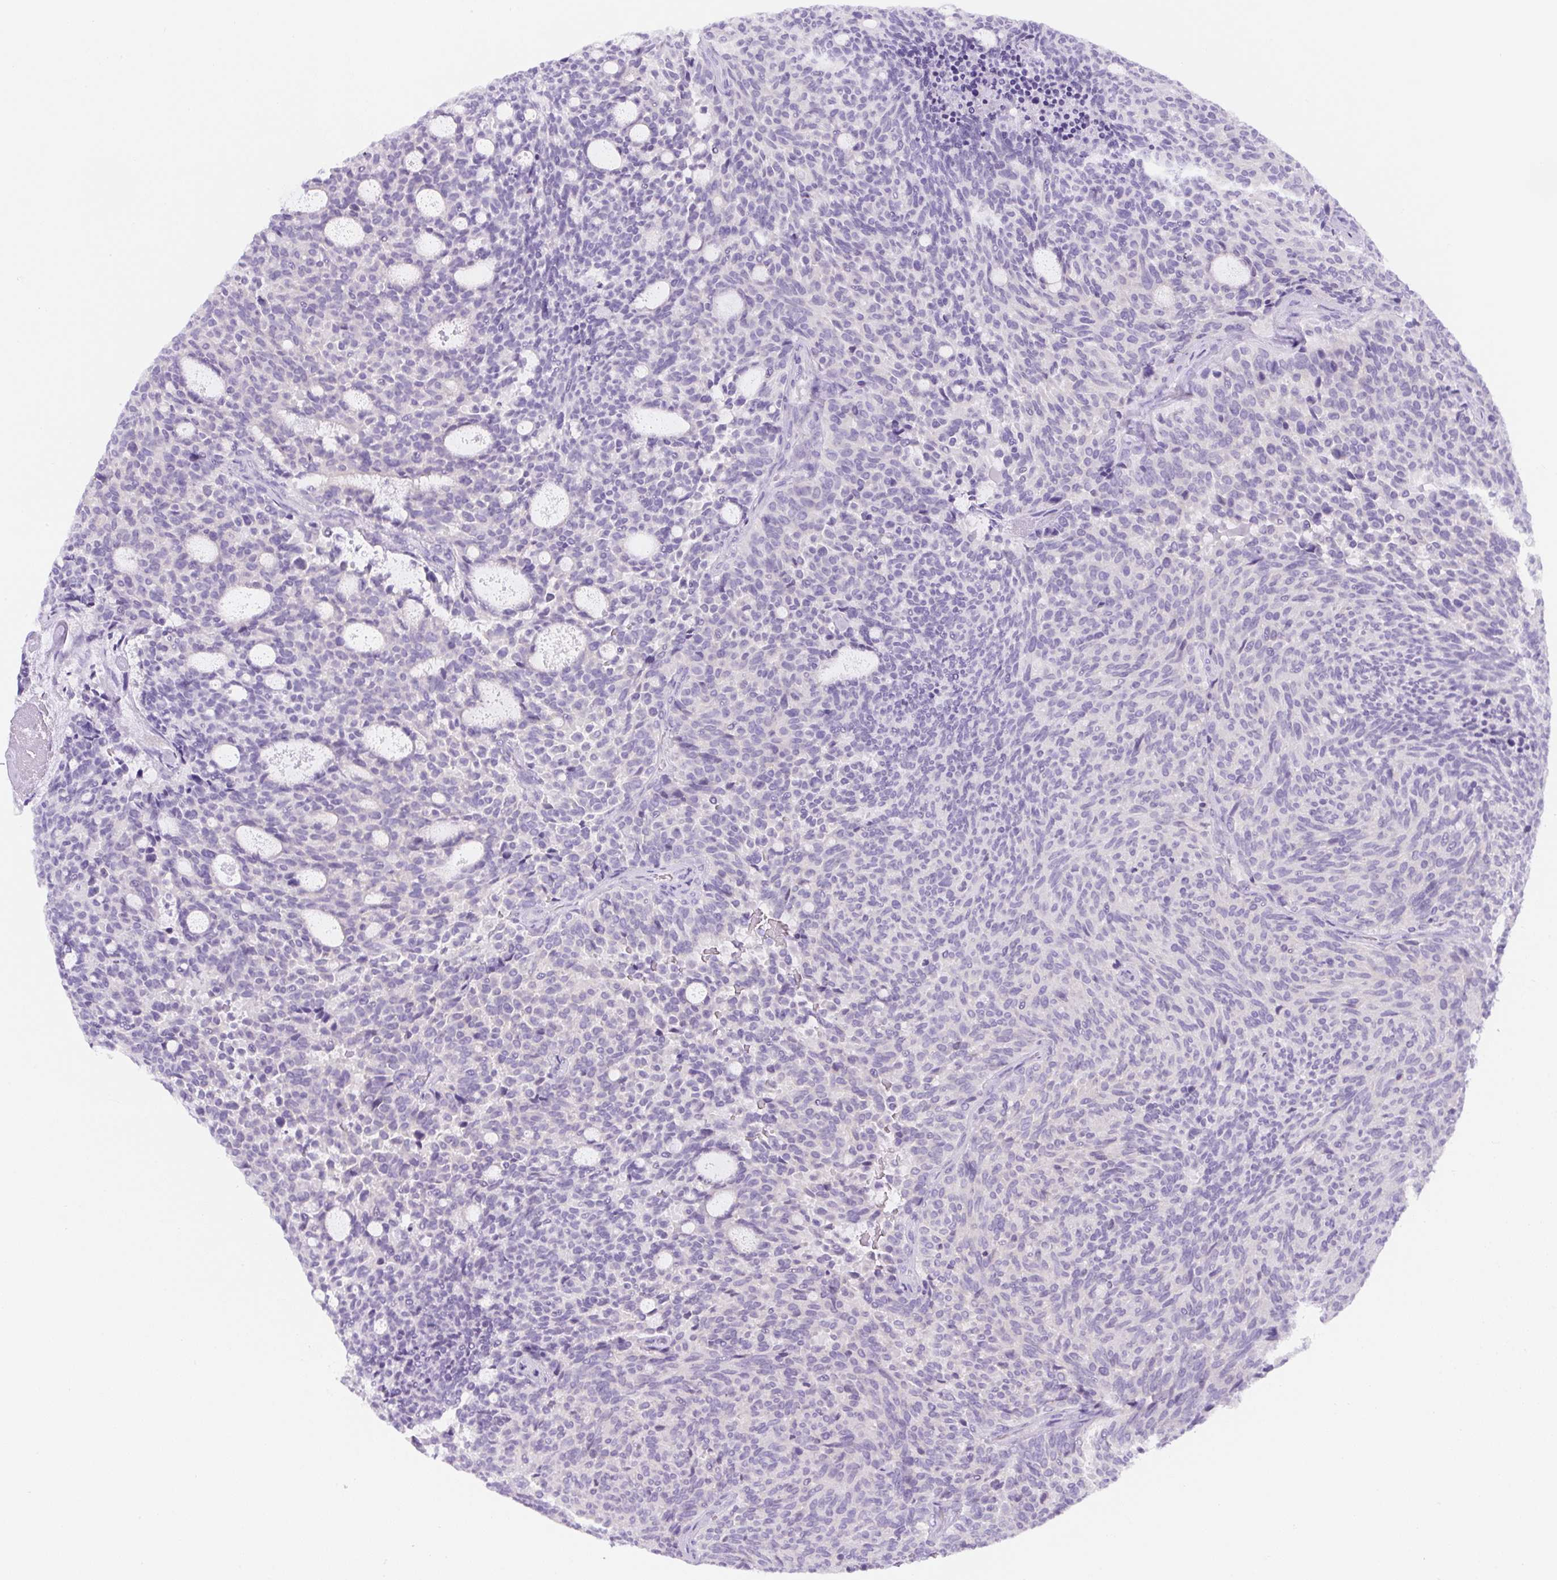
{"staining": {"intensity": "negative", "quantity": "none", "location": "none"}, "tissue": "carcinoid", "cell_type": "Tumor cells", "image_type": "cancer", "snomed": [{"axis": "morphology", "description": "Carcinoid, malignant, NOS"}, {"axis": "topography", "description": "Pancreas"}], "caption": "Tumor cells show no significant protein expression in carcinoid.", "gene": "ADAMTS19", "patient": {"sex": "female", "age": 54}}